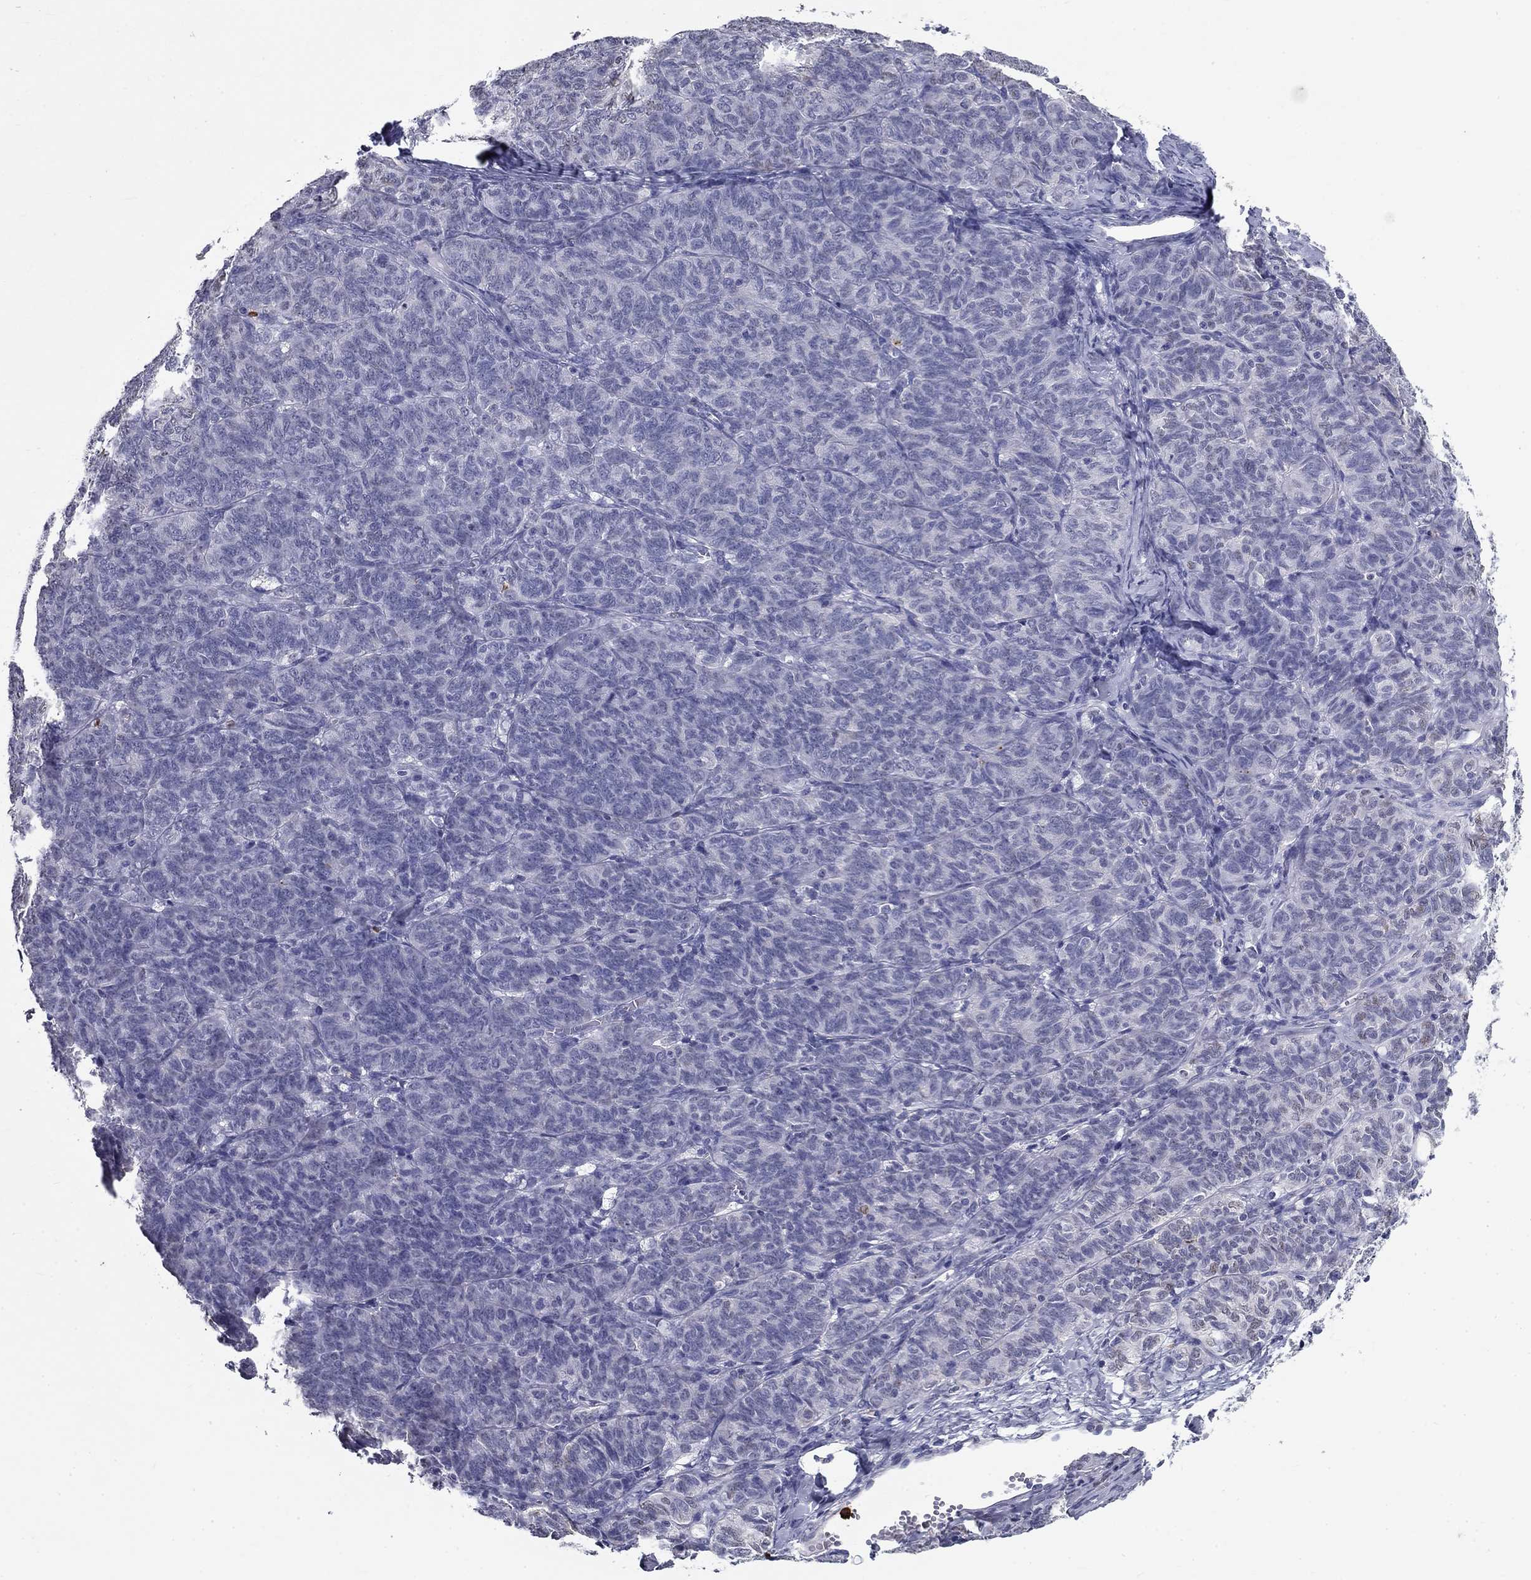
{"staining": {"intensity": "negative", "quantity": "none", "location": "none"}, "tissue": "ovarian cancer", "cell_type": "Tumor cells", "image_type": "cancer", "snomed": [{"axis": "morphology", "description": "Carcinoma, endometroid"}, {"axis": "topography", "description": "Ovary"}], "caption": "This is an immunohistochemistry (IHC) histopathology image of ovarian cancer (endometroid carcinoma). There is no expression in tumor cells.", "gene": "IGSF8", "patient": {"sex": "female", "age": 80}}